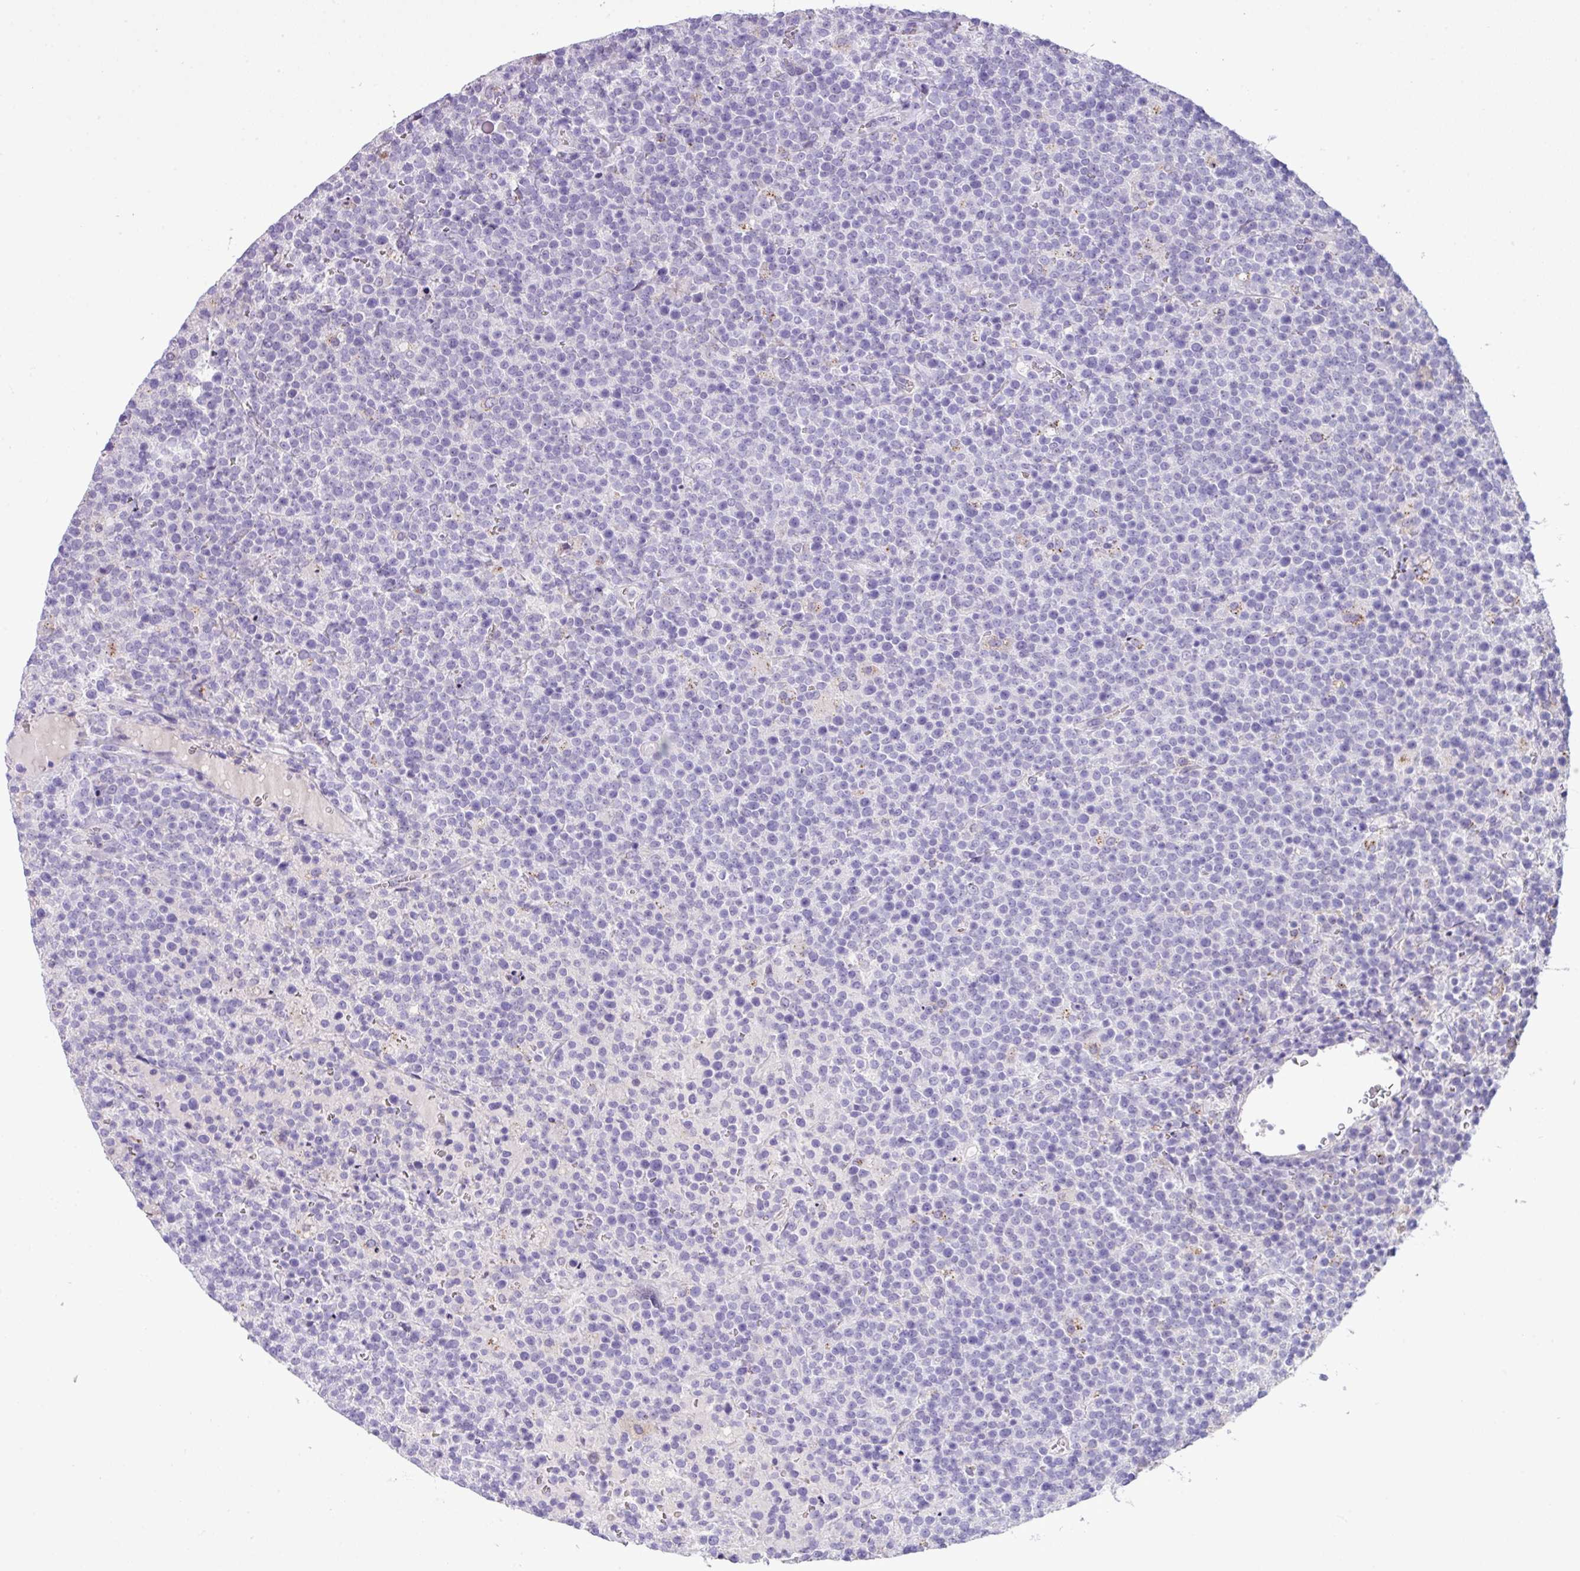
{"staining": {"intensity": "negative", "quantity": "none", "location": "none"}, "tissue": "lymphoma", "cell_type": "Tumor cells", "image_type": "cancer", "snomed": [{"axis": "morphology", "description": "Malignant lymphoma, non-Hodgkin's type, High grade"}, {"axis": "topography", "description": "Lymph node"}], "caption": "There is no significant positivity in tumor cells of malignant lymphoma, non-Hodgkin's type (high-grade).", "gene": "CD248", "patient": {"sex": "male", "age": 61}}